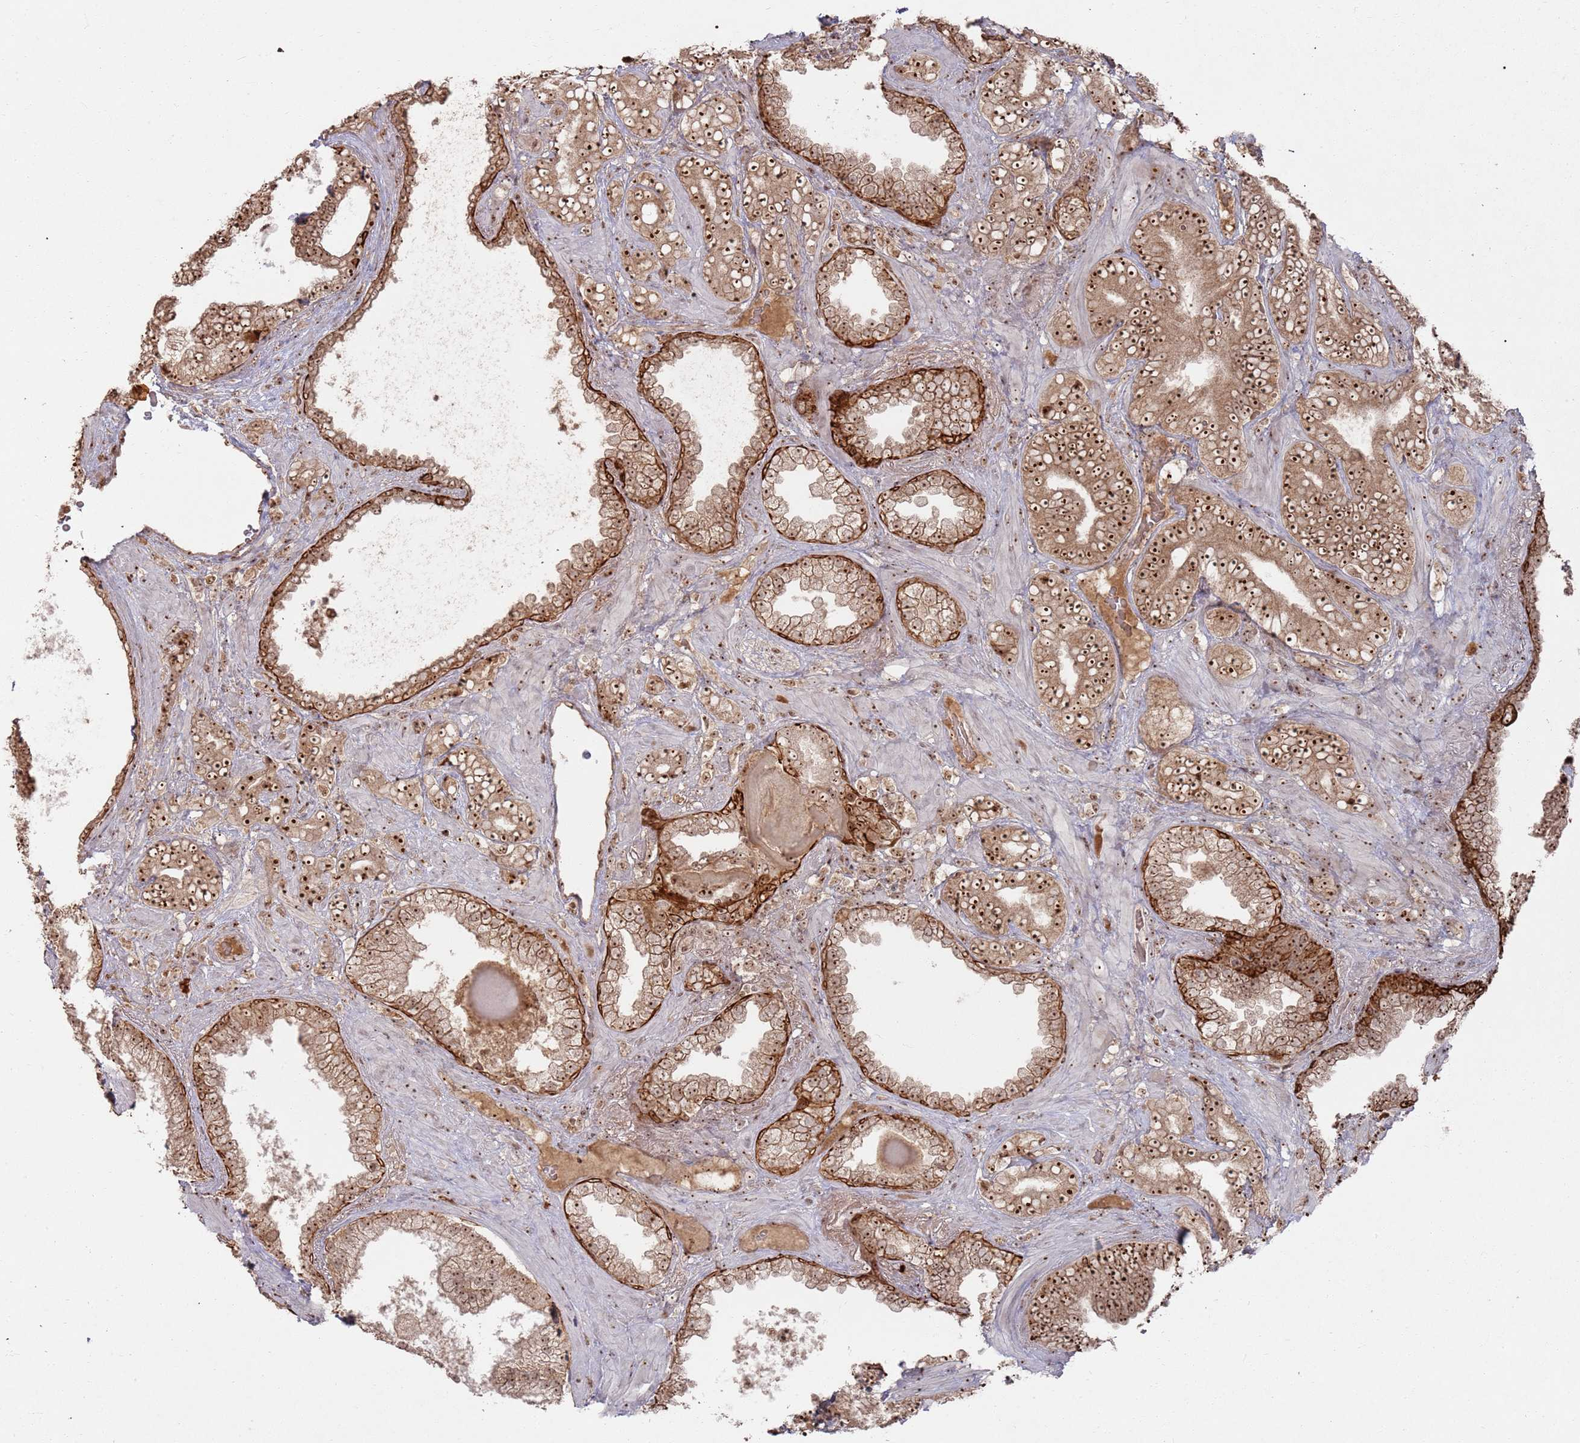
{"staining": {"intensity": "strong", "quantity": ">75%", "location": "cytoplasmic/membranous,nuclear"}, "tissue": "prostate cancer", "cell_type": "Tumor cells", "image_type": "cancer", "snomed": [{"axis": "morphology", "description": "Adenocarcinoma, High grade"}, {"axis": "topography", "description": "Prostate and seminal vesicle, NOS"}], "caption": "Prostate cancer (high-grade adenocarcinoma) tissue displays strong cytoplasmic/membranous and nuclear positivity in approximately >75% of tumor cells, visualized by immunohistochemistry.", "gene": "UTP11", "patient": {"sex": "male", "age": 67}}